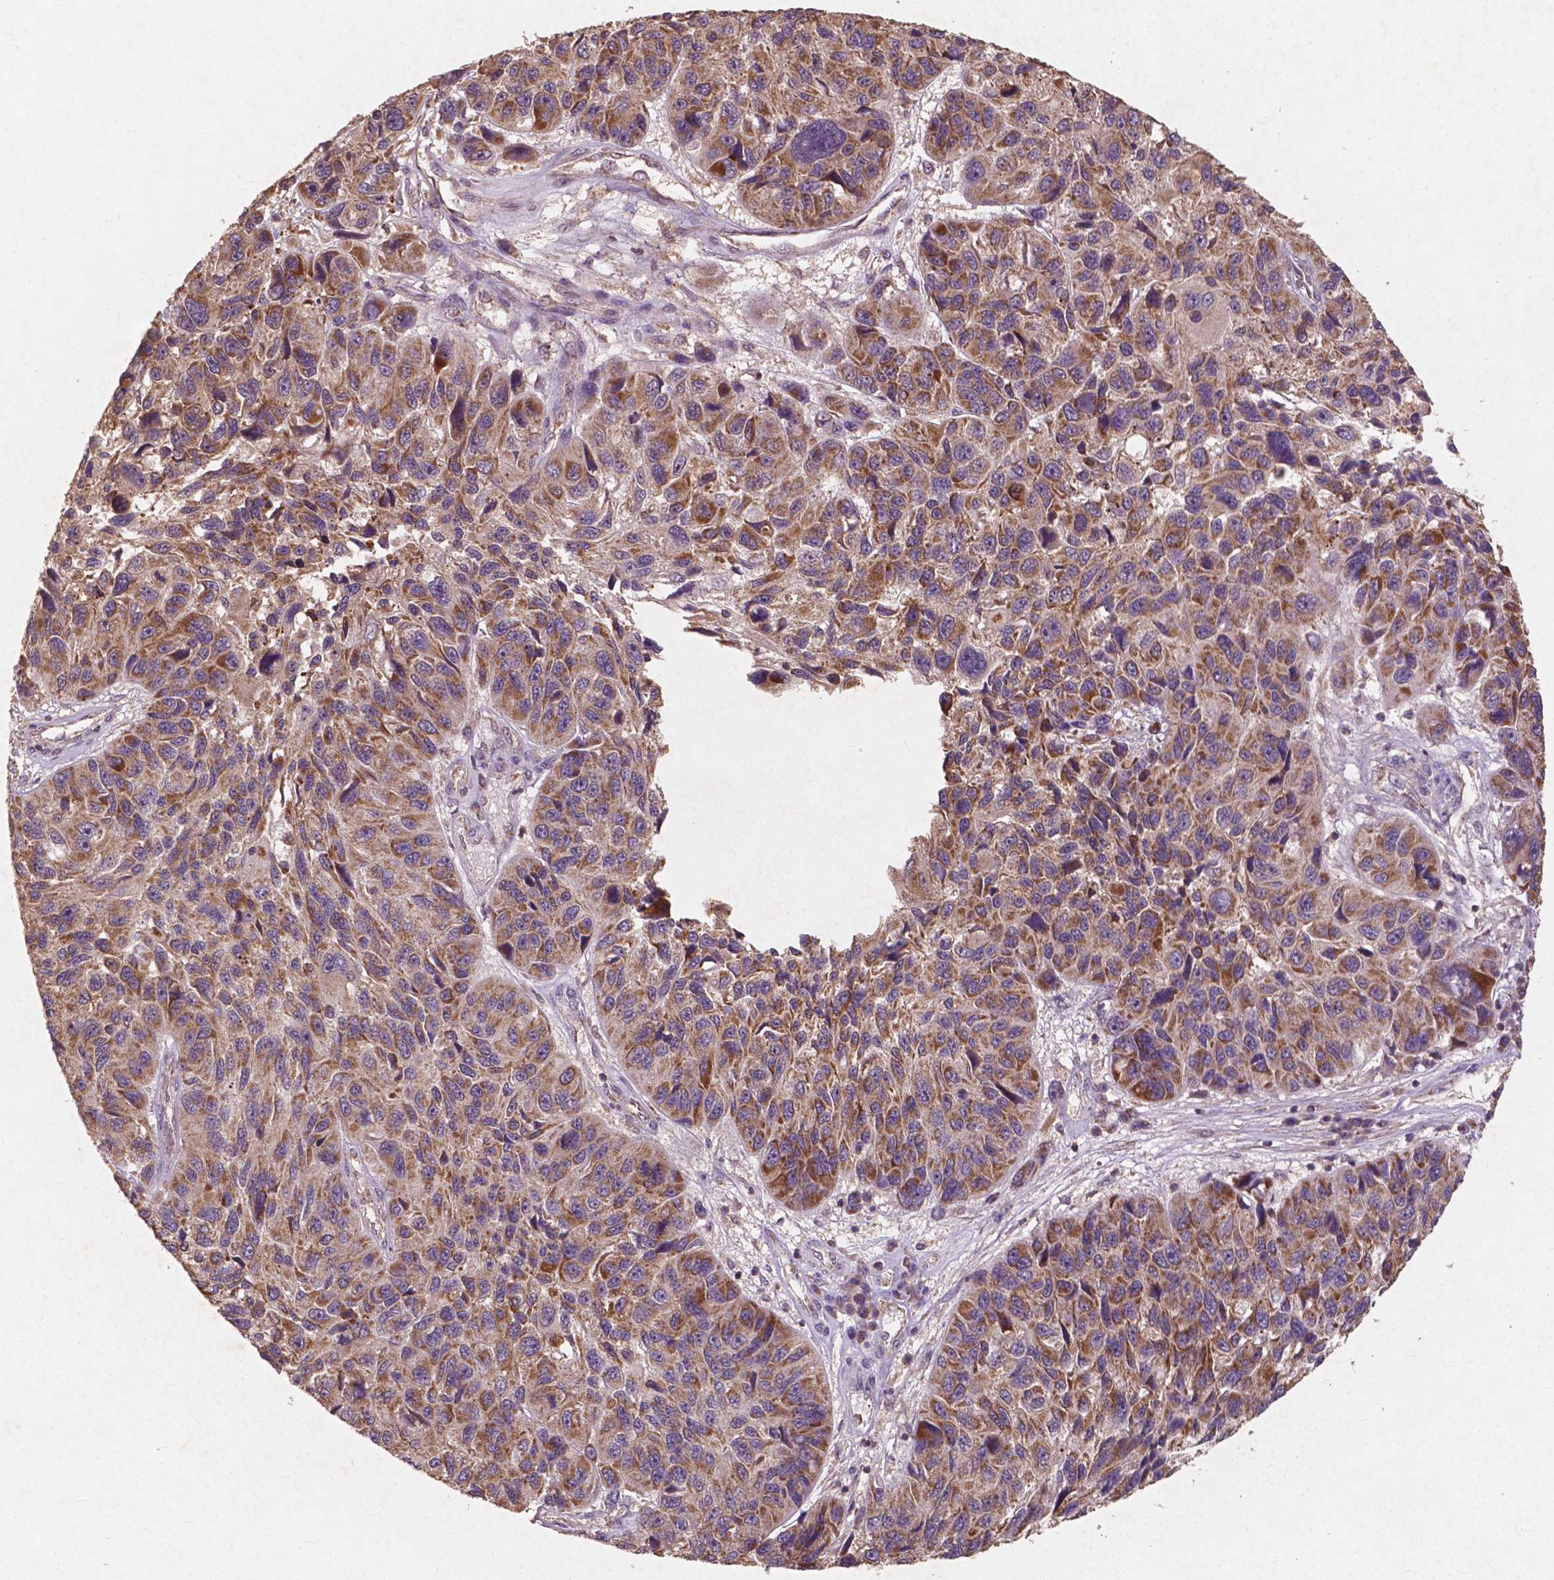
{"staining": {"intensity": "moderate", "quantity": ">75%", "location": "cytoplasmic/membranous"}, "tissue": "melanoma", "cell_type": "Tumor cells", "image_type": "cancer", "snomed": [{"axis": "morphology", "description": "Malignant melanoma, NOS"}, {"axis": "topography", "description": "Skin"}], "caption": "Protein expression analysis of human malignant melanoma reveals moderate cytoplasmic/membranous staining in approximately >75% of tumor cells.", "gene": "ST6GALNAC5", "patient": {"sex": "male", "age": 53}}